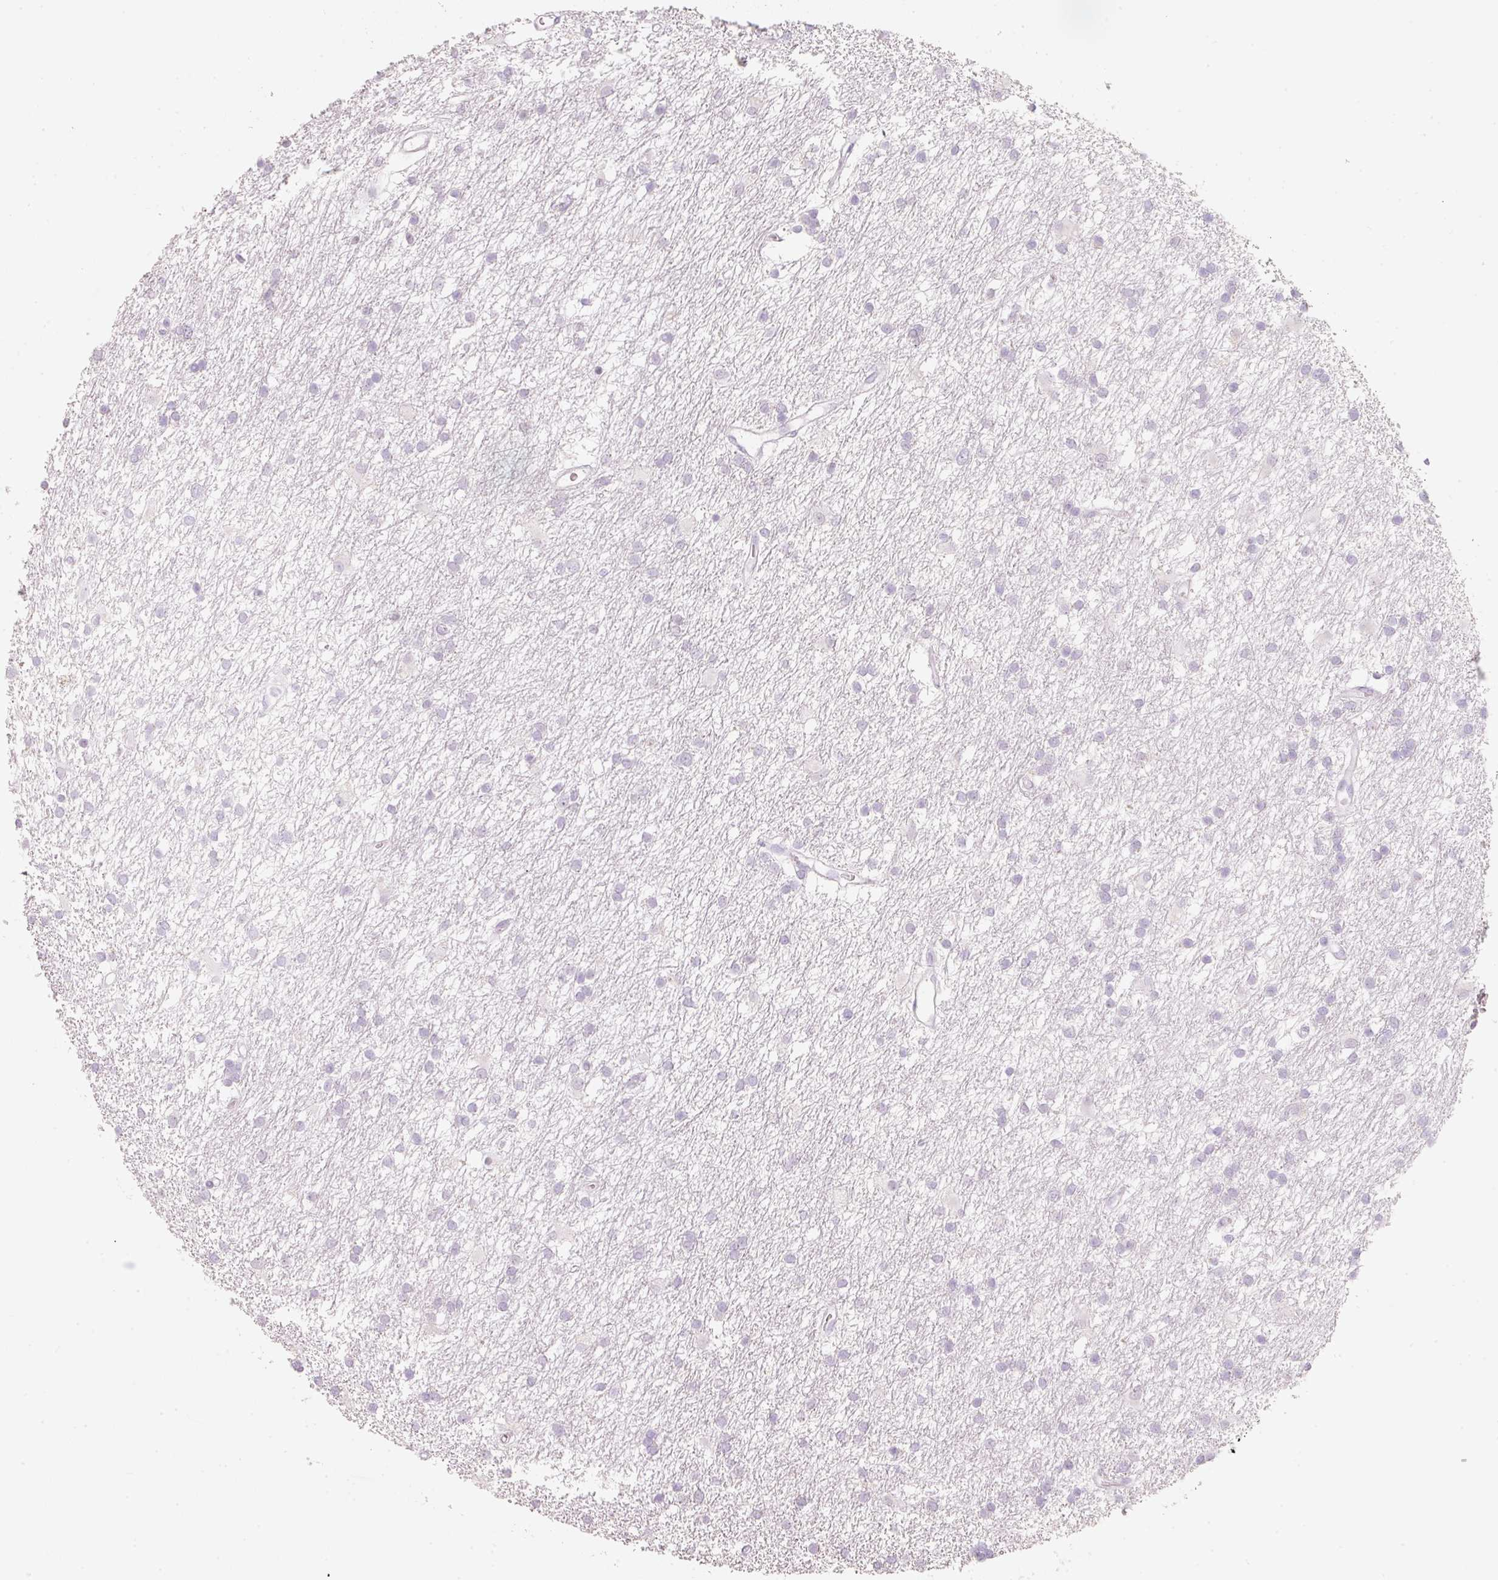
{"staining": {"intensity": "negative", "quantity": "none", "location": "none"}, "tissue": "glioma", "cell_type": "Tumor cells", "image_type": "cancer", "snomed": [{"axis": "morphology", "description": "Glioma, malignant, High grade"}, {"axis": "topography", "description": "Brain"}], "caption": "This is a photomicrograph of IHC staining of glioma, which shows no positivity in tumor cells.", "gene": "ENSG00000206549", "patient": {"sex": "male", "age": 77}}